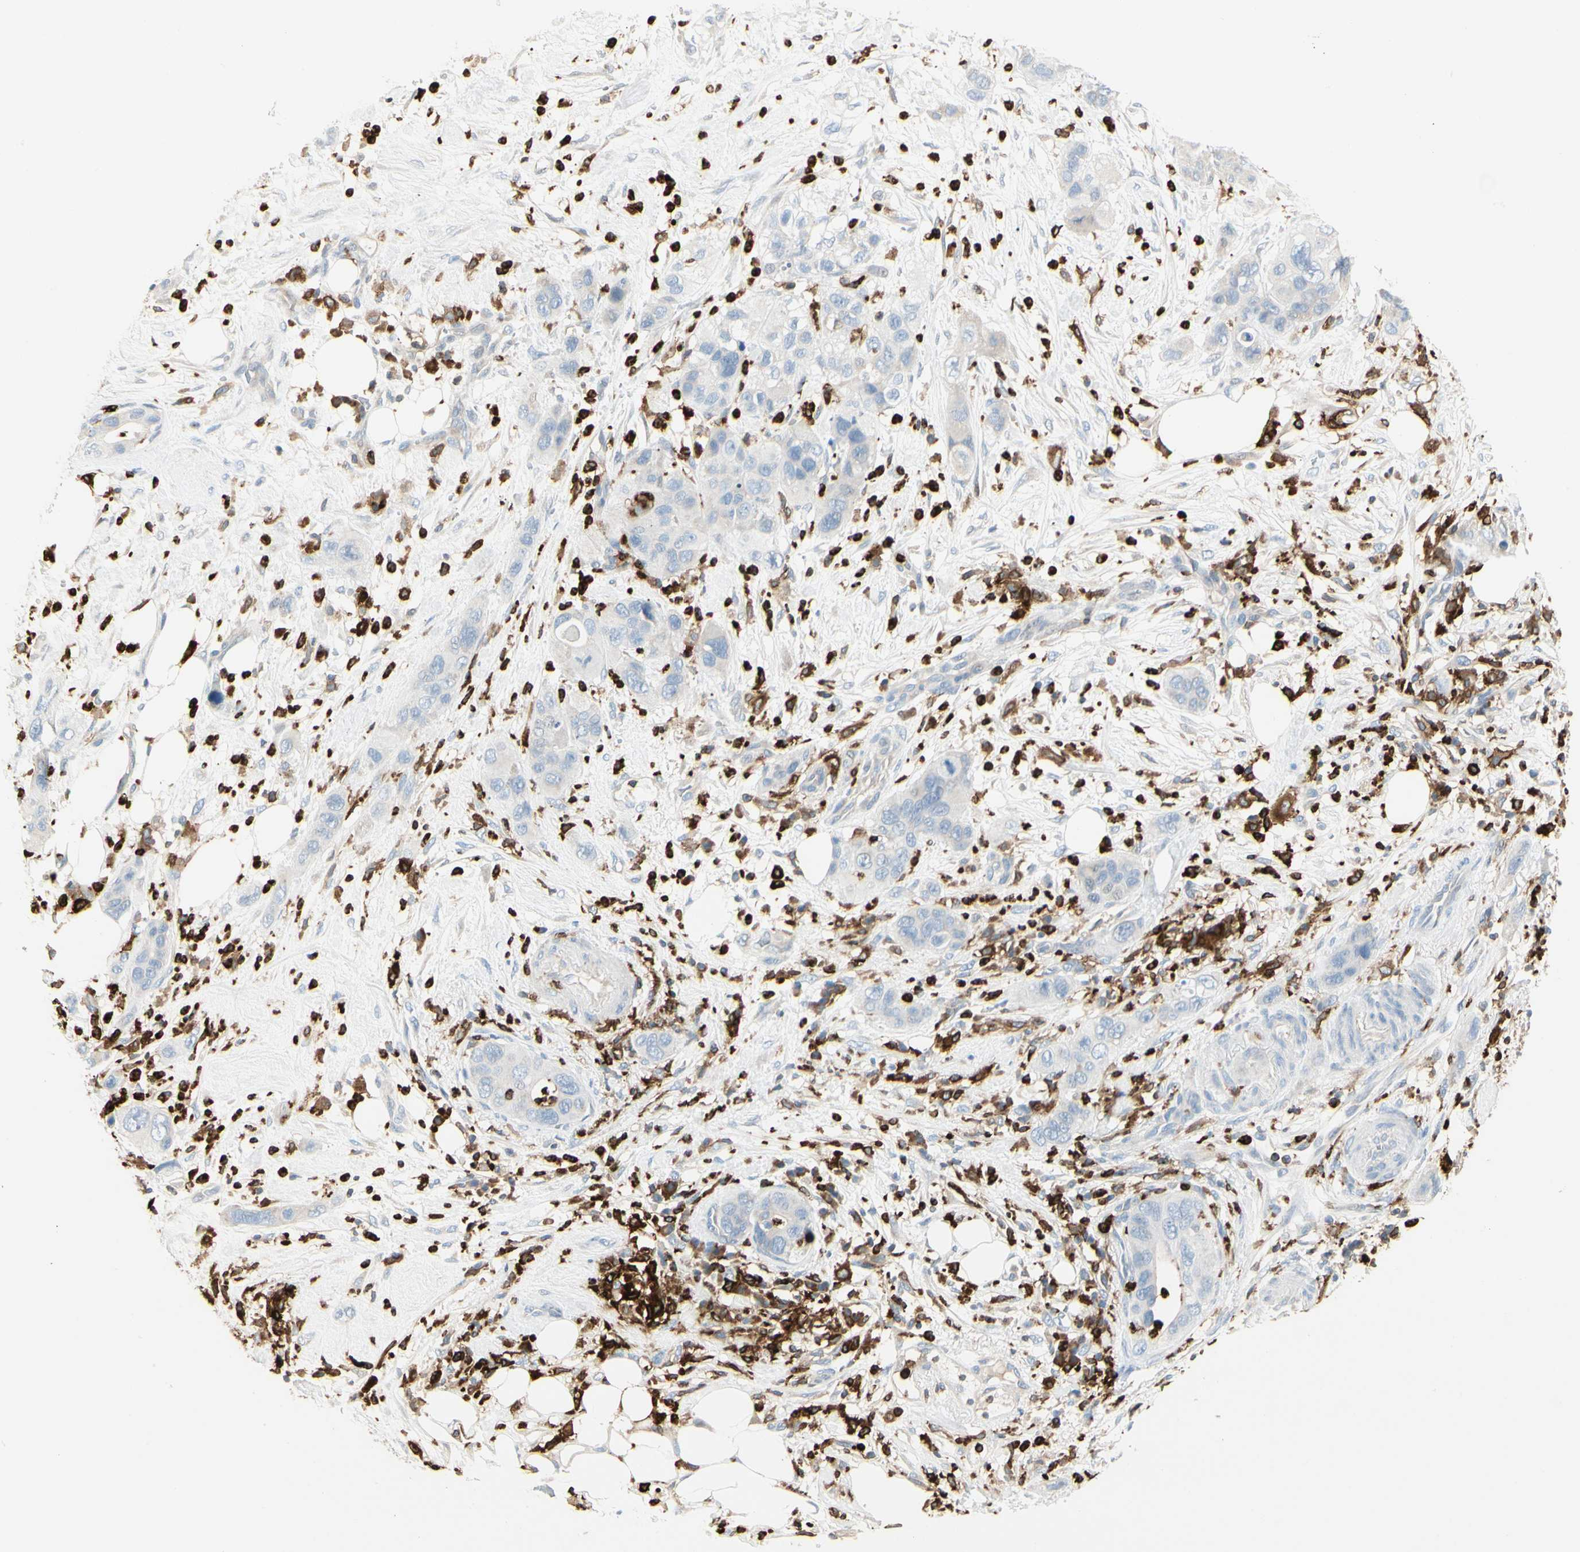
{"staining": {"intensity": "negative", "quantity": "none", "location": "none"}, "tissue": "pancreatic cancer", "cell_type": "Tumor cells", "image_type": "cancer", "snomed": [{"axis": "morphology", "description": "Adenocarcinoma, NOS"}, {"axis": "topography", "description": "Pancreas"}], "caption": "The micrograph reveals no significant staining in tumor cells of pancreatic cancer.", "gene": "ITGB2", "patient": {"sex": "female", "age": 71}}